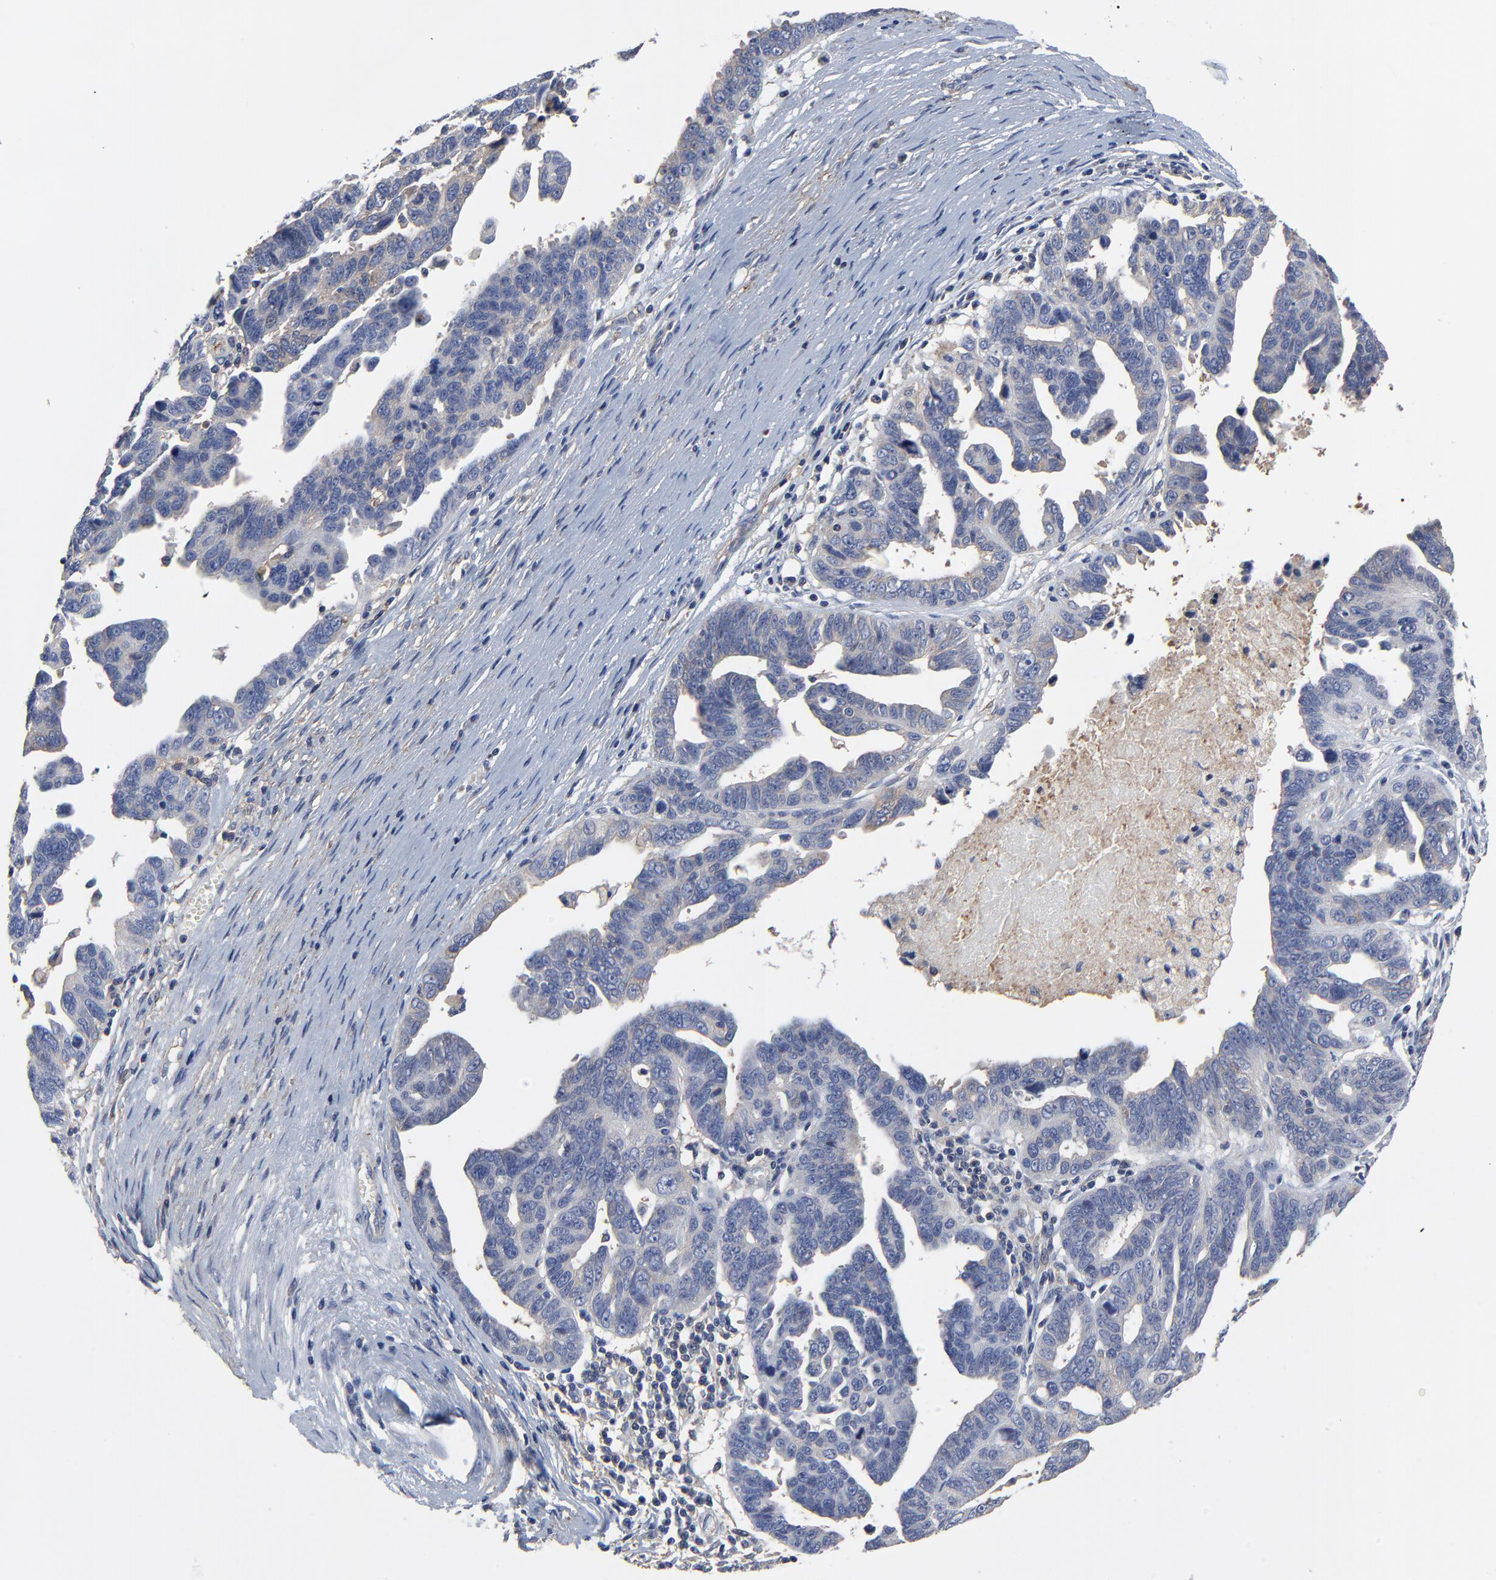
{"staining": {"intensity": "weak", "quantity": "25%-75%", "location": "cytoplasmic/membranous"}, "tissue": "ovarian cancer", "cell_type": "Tumor cells", "image_type": "cancer", "snomed": [{"axis": "morphology", "description": "Carcinoma, endometroid"}, {"axis": "morphology", "description": "Cystadenocarcinoma, serous, NOS"}, {"axis": "topography", "description": "Ovary"}], "caption": "The photomicrograph shows immunohistochemical staining of ovarian serous cystadenocarcinoma. There is weak cytoplasmic/membranous staining is seen in approximately 25%-75% of tumor cells.", "gene": "NXF3", "patient": {"sex": "female", "age": 45}}